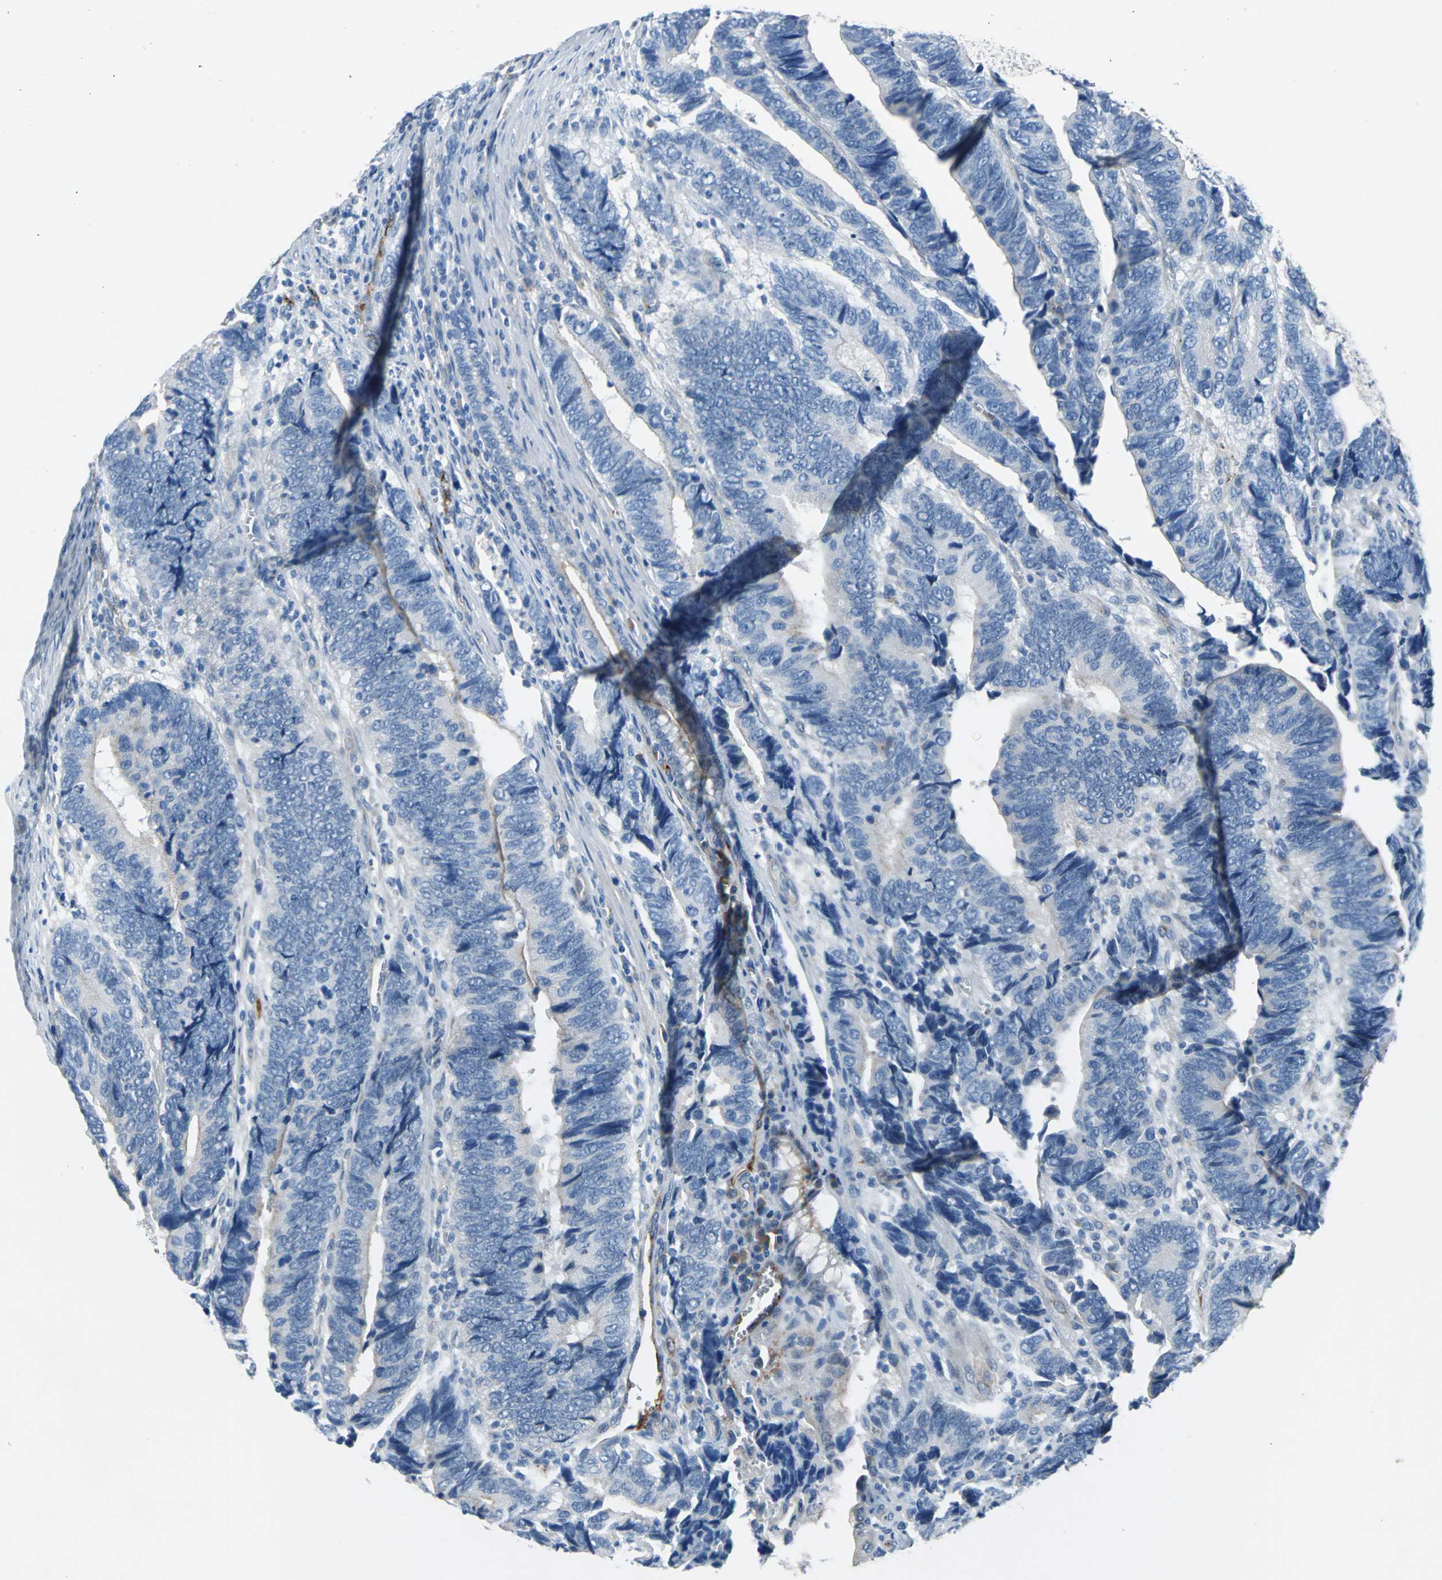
{"staining": {"intensity": "moderate", "quantity": "<25%", "location": "cytoplasmic/membranous"}, "tissue": "colorectal cancer", "cell_type": "Tumor cells", "image_type": "cancer", "snomed": [{"axis": "morphology", "description": "Adenocarcinoma, NOS"}, {"axis": "topography", "description": "Colon"}], "caption": "Immunohistochemistry (IHC) of human adenocarcinoma (colorectal) exhibits low levels of moderate cytoplasmic/membranous expression in approximately <25% of tumor cells.", "gene": "SELP", "patient": {"sex": "male", "age": 72}}